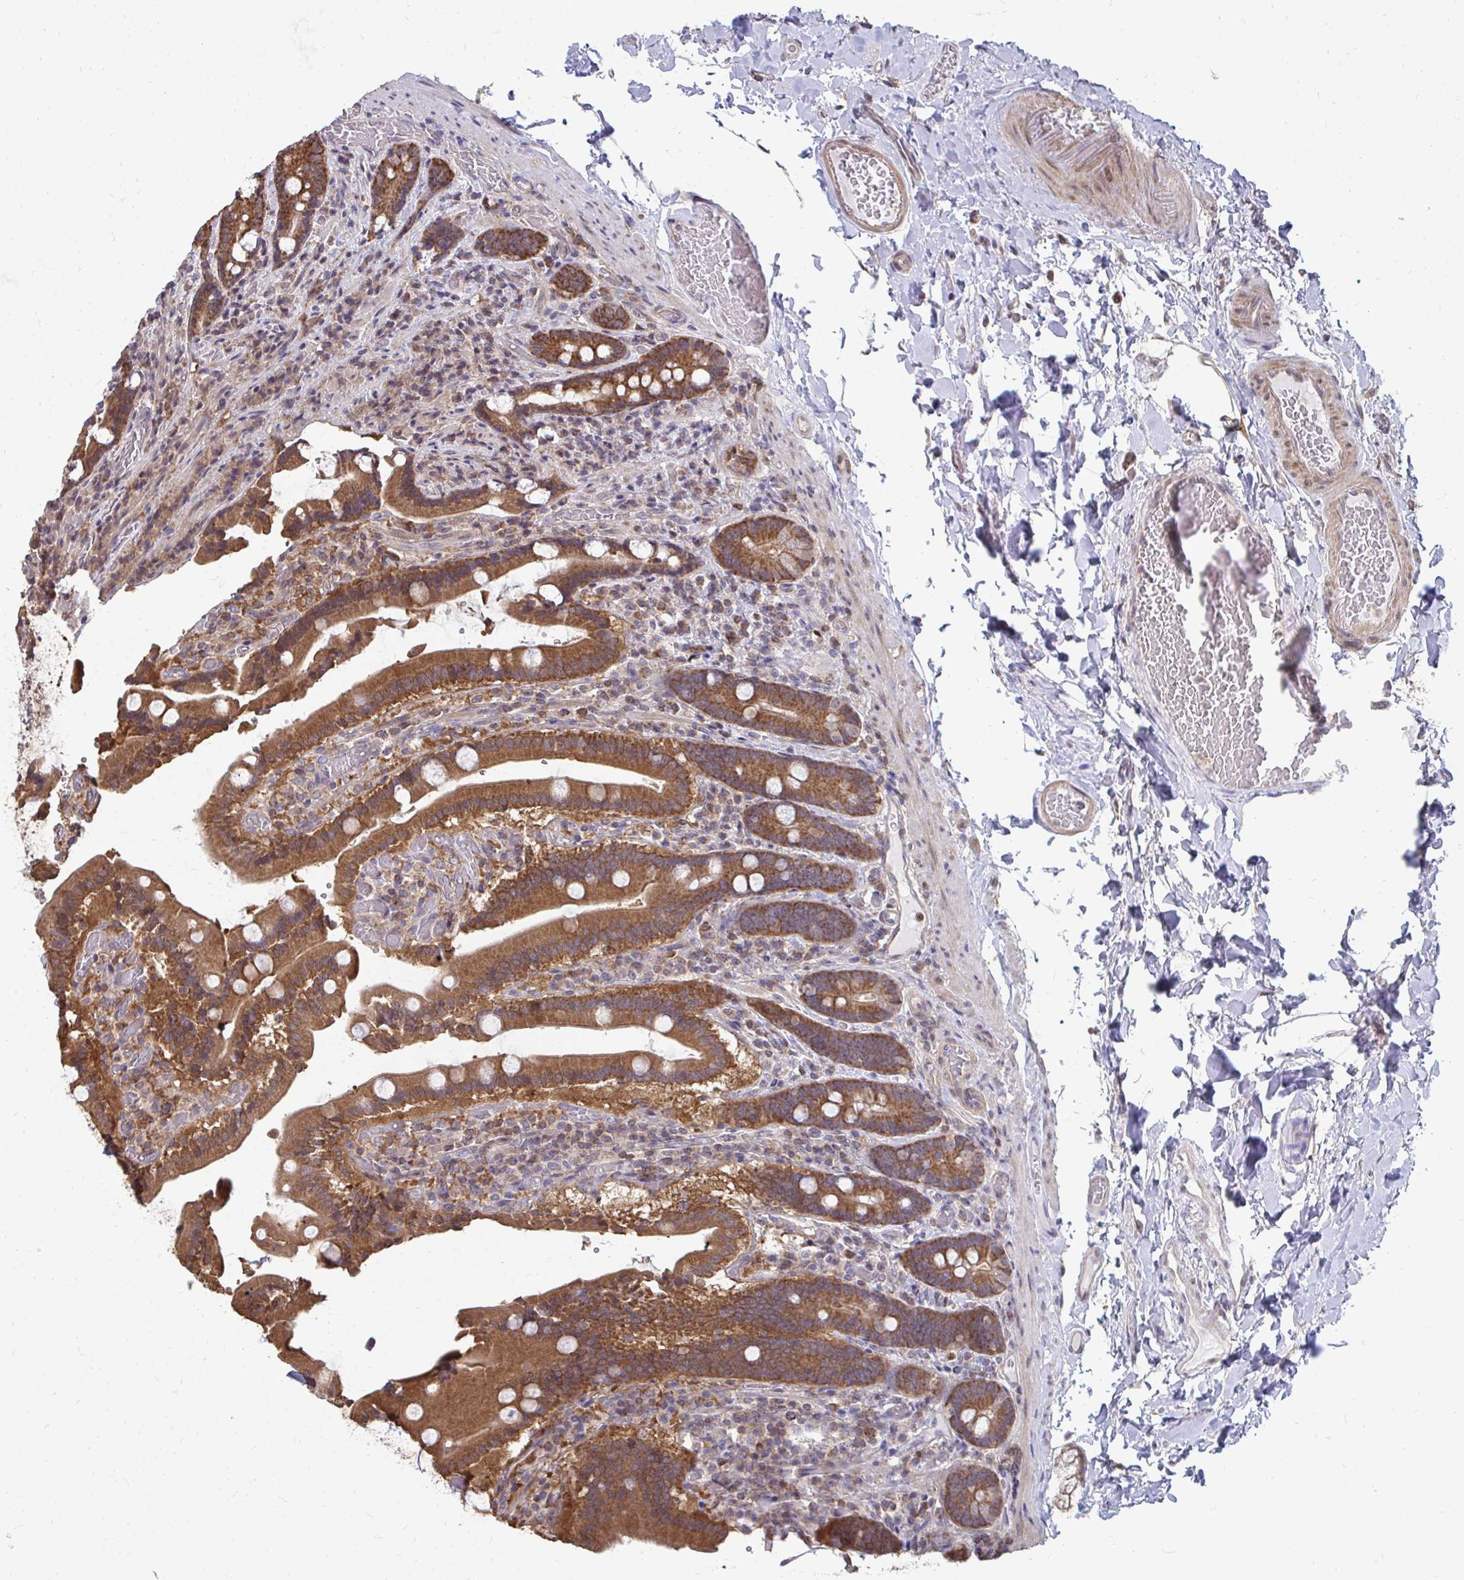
{"staining": {"intensity": "strong", "quantity": ">75%", "location": "cytoplasmic/membranous"}, "tissue": "duodenum", "cell_type": "Glandular cells", "image_type": "normal", "snomed": [{"axis": "morphology", "description": "Normal tissue, NOS"}, {"axis": "topography", "description": "Duodenum"}], "caption": "The immunohistochemical stain shows strong cytoplasmic/membranous positivity in glandular cells of normal duodenum. (DAB (3,3'-diaminobenzidine) = brown stain, brightfield microscopy at high magnification).", "gene": "DNAJA2", "patient": {"sex": "female", "age": 62}}